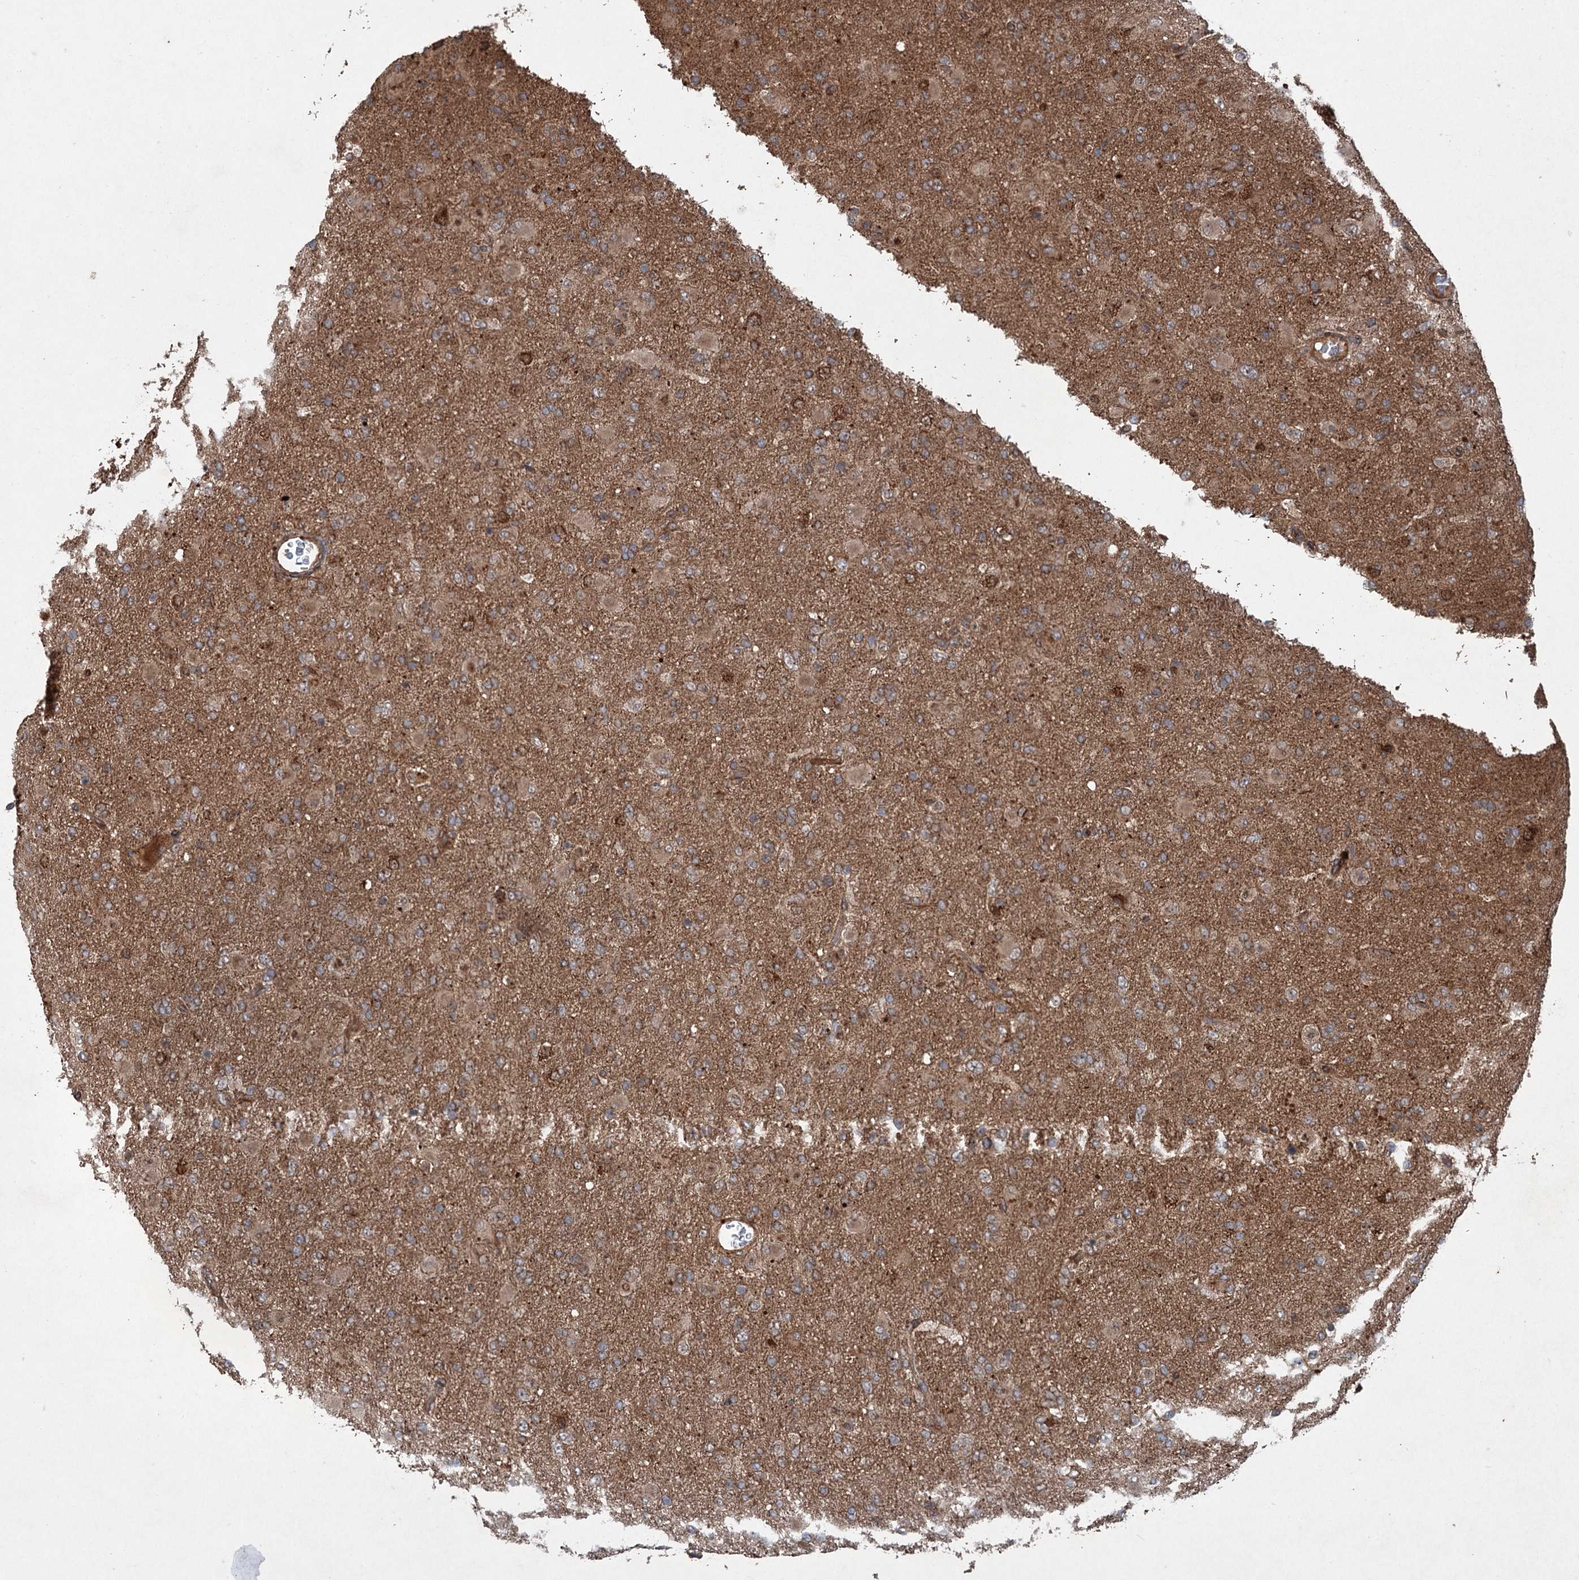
{"staining": {"intensity": "moderate", "quantity": ">75%", "location": "cytoplasmic/membranous"}, "tissue": "glioma", "cell_type": "Tumor cells", "image_type": "cancer", "snomed": [{"axis": "morphology", "description": "Glioma, malignant, Low grade"}, {"axis": "topography", "description": "Brain"}], "caption": "The immunohistochemical stain labels moderate cytoplasmic/membranous staining in tumor cells of low-grade glioma (malignant) tissue.", "gene": "ALAS1", "patient": {"sex": "male", "age": 65}}